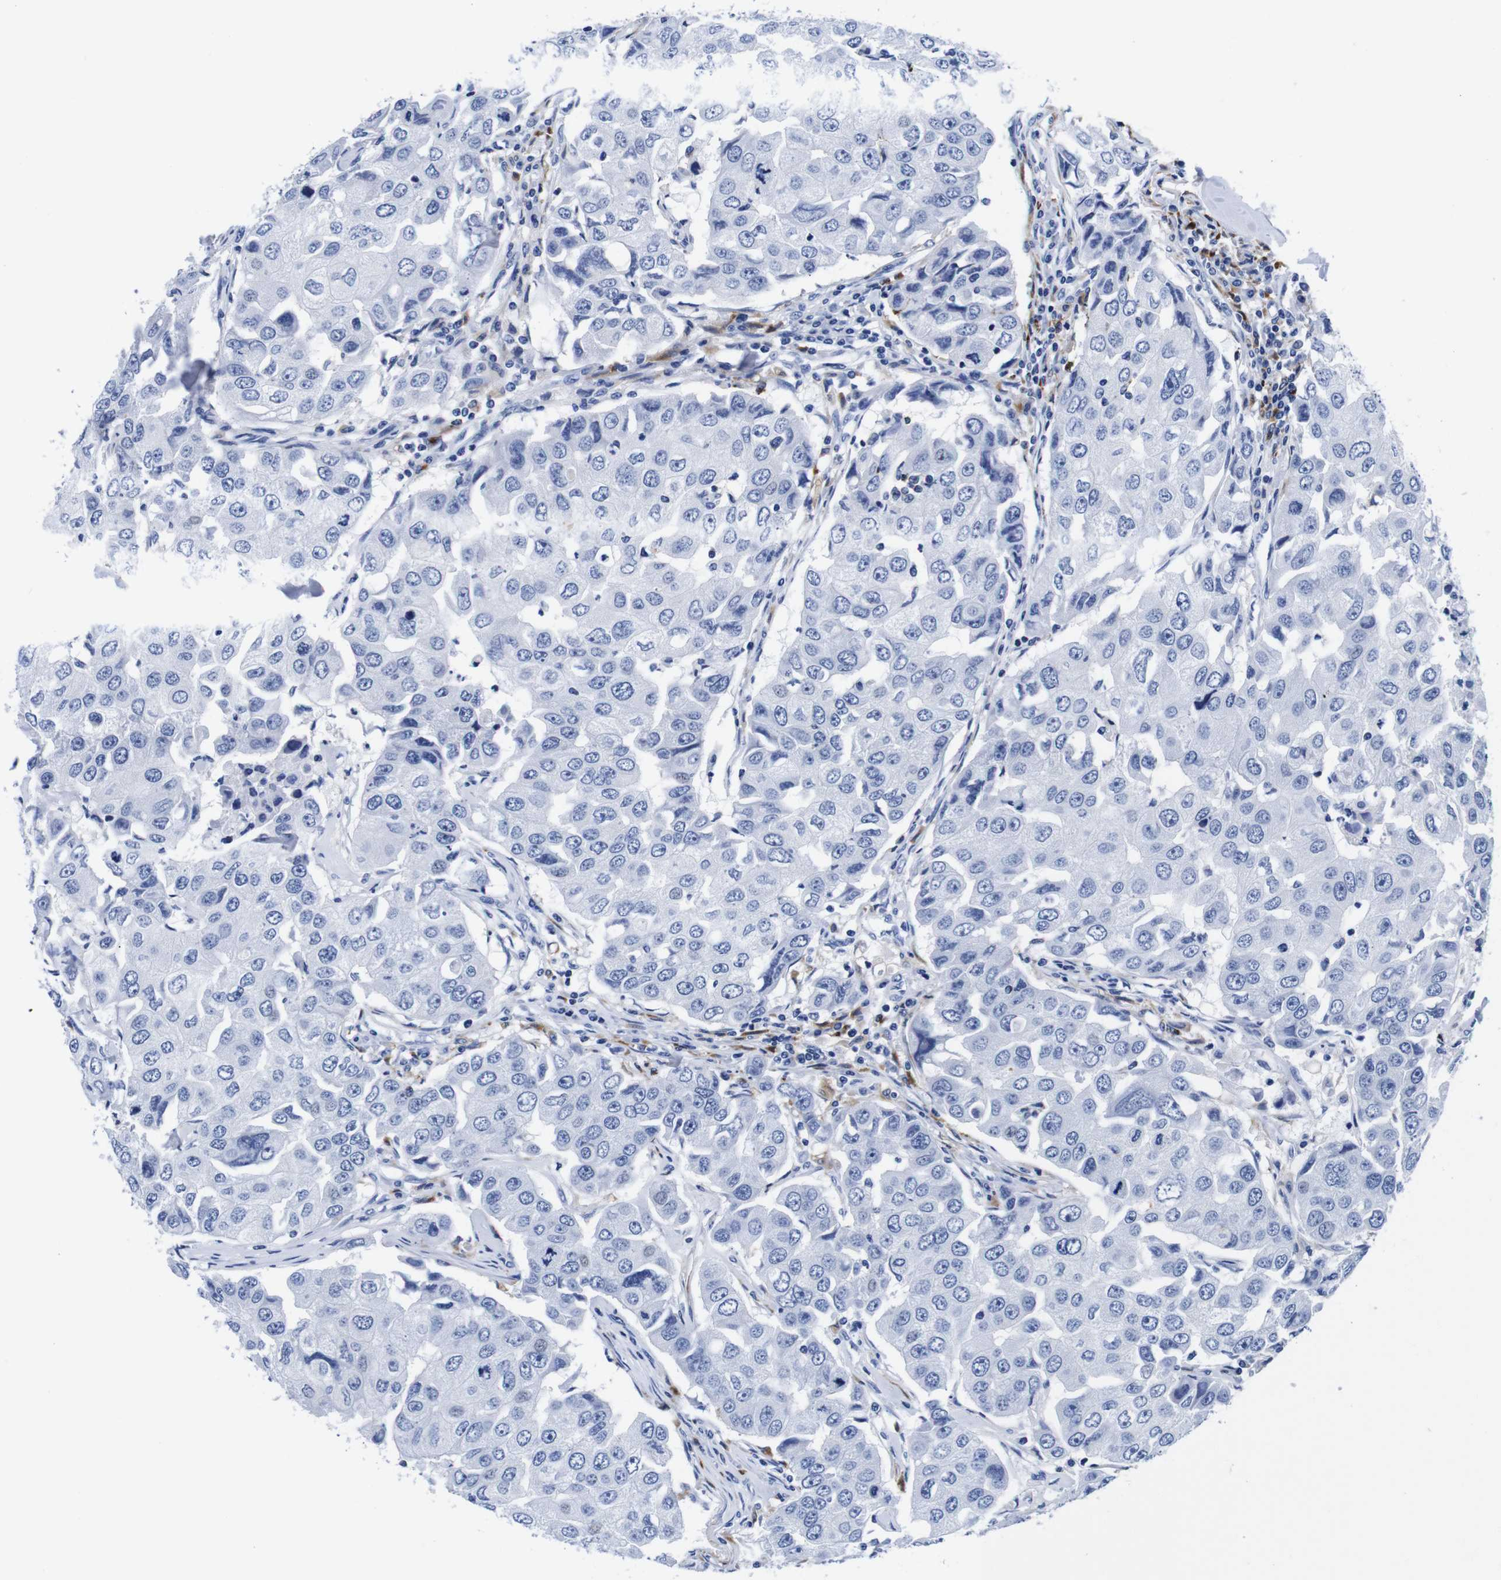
{"staining": {"intensity": "negative", "quantity": "none", "location": "none"}, "tissue": "breast cancer", "cell_type": "Tumor cells", "image_type": "cancer", "snomed": [{"axis": "morphology", "description": "Duct carcinoma"}, {"axis": "topography", "description": "Breast"}], "caption": "IHC of breast cancer (infiltrating ductal carcinoma) displays no positivity in tumor cells.", "gene": "HLA-DMB", "patient": {"sex": "female", "age": 27}}